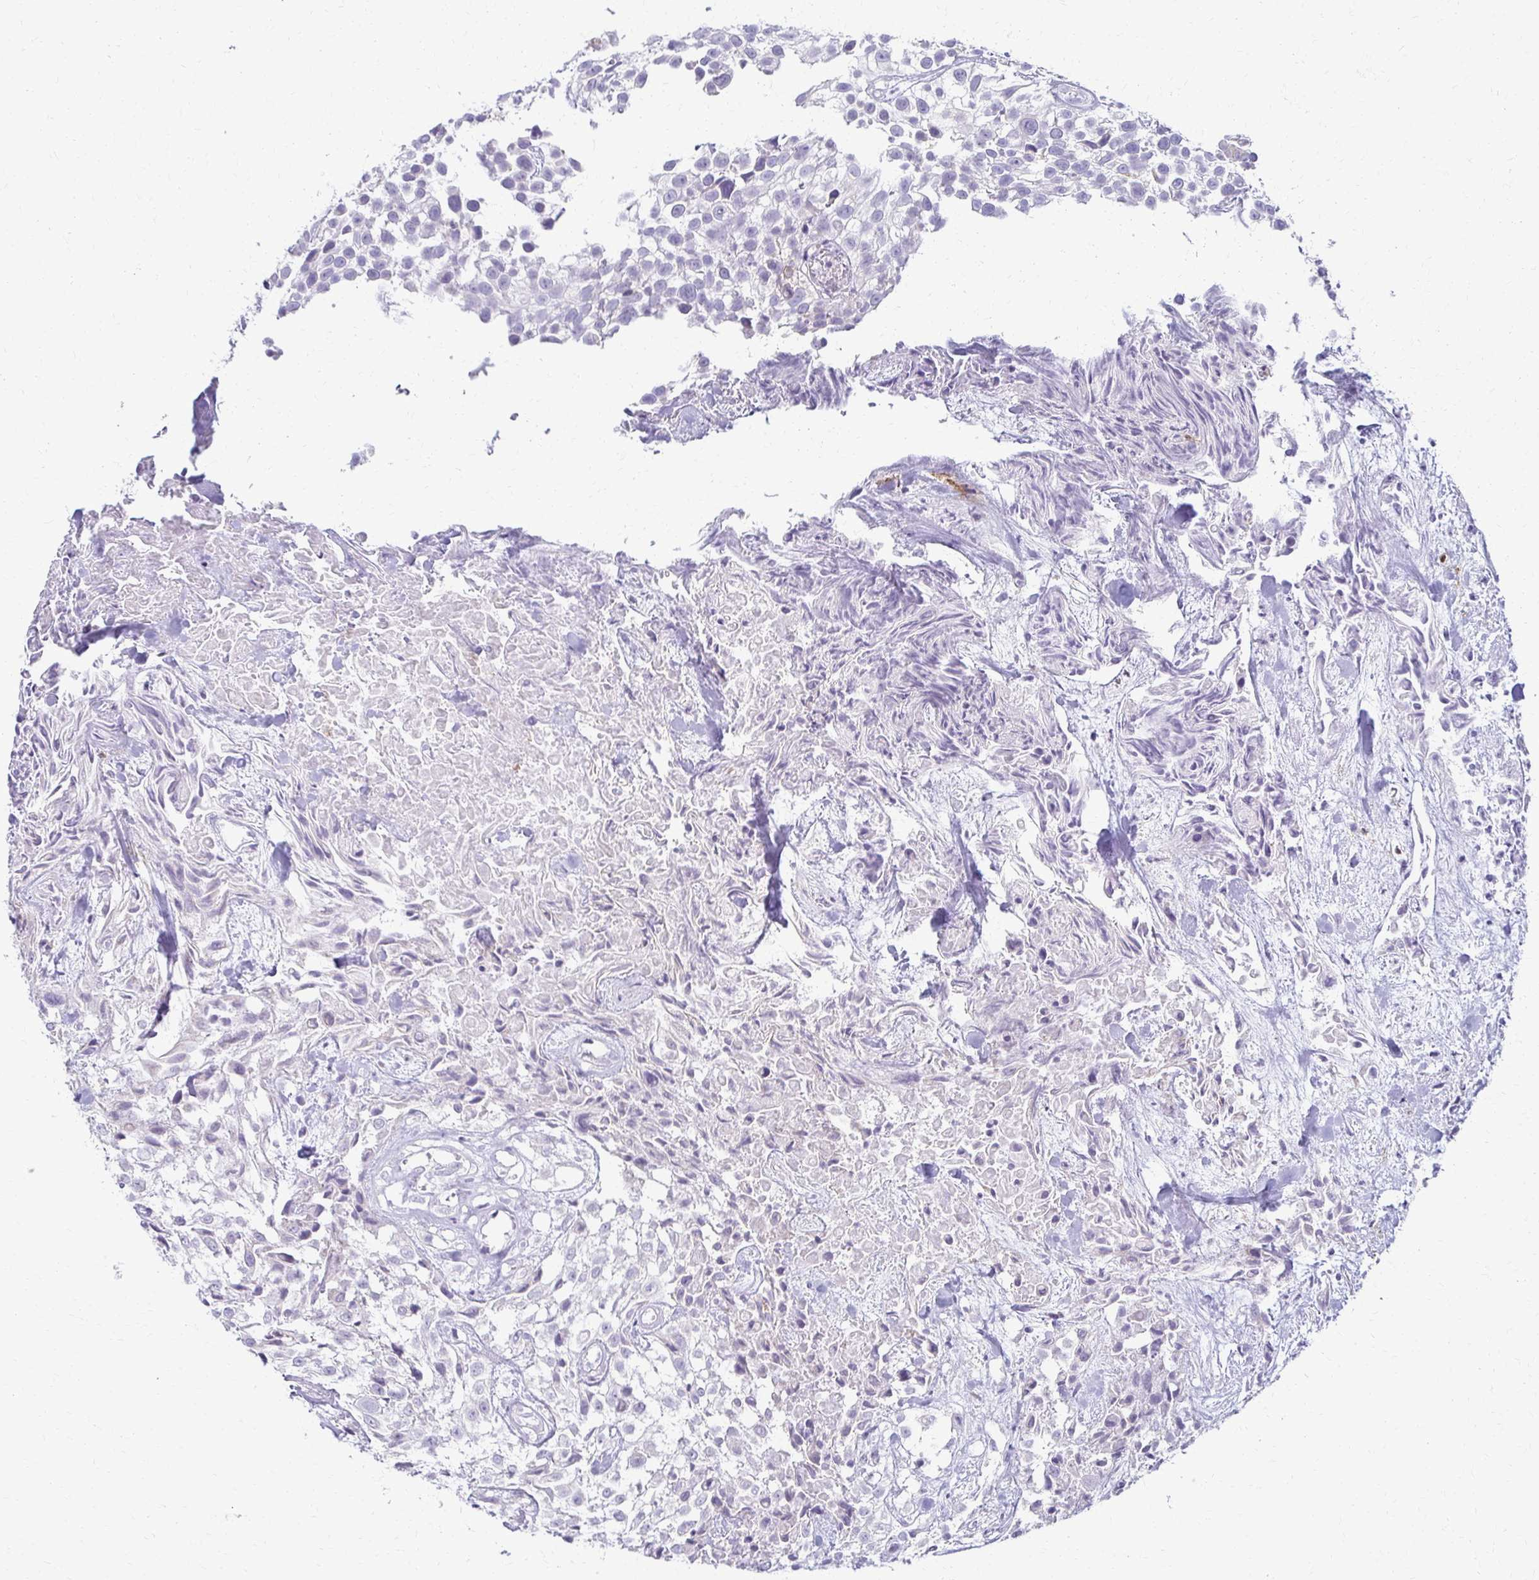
{"staining": {"intensity": "negative", "quantity": "none", "location": "none"}, "tissue": "urothelial cancer", "cell_type": "Tumor cells", "image_type": "cancer", "snomed": [{"axis": "morphology", "description": "Urothelial carcinoma, High grade"}, {"axis": "topography", "description": "Urinary bladder"}], "caption": "This is an immunohistochemistry photomicrograph of human urothelial carcinoma (high-grade). There is no positivity in tumor cells.", "gene": "FCGR2B", "patient": {"sex": "male", "age": 56}}